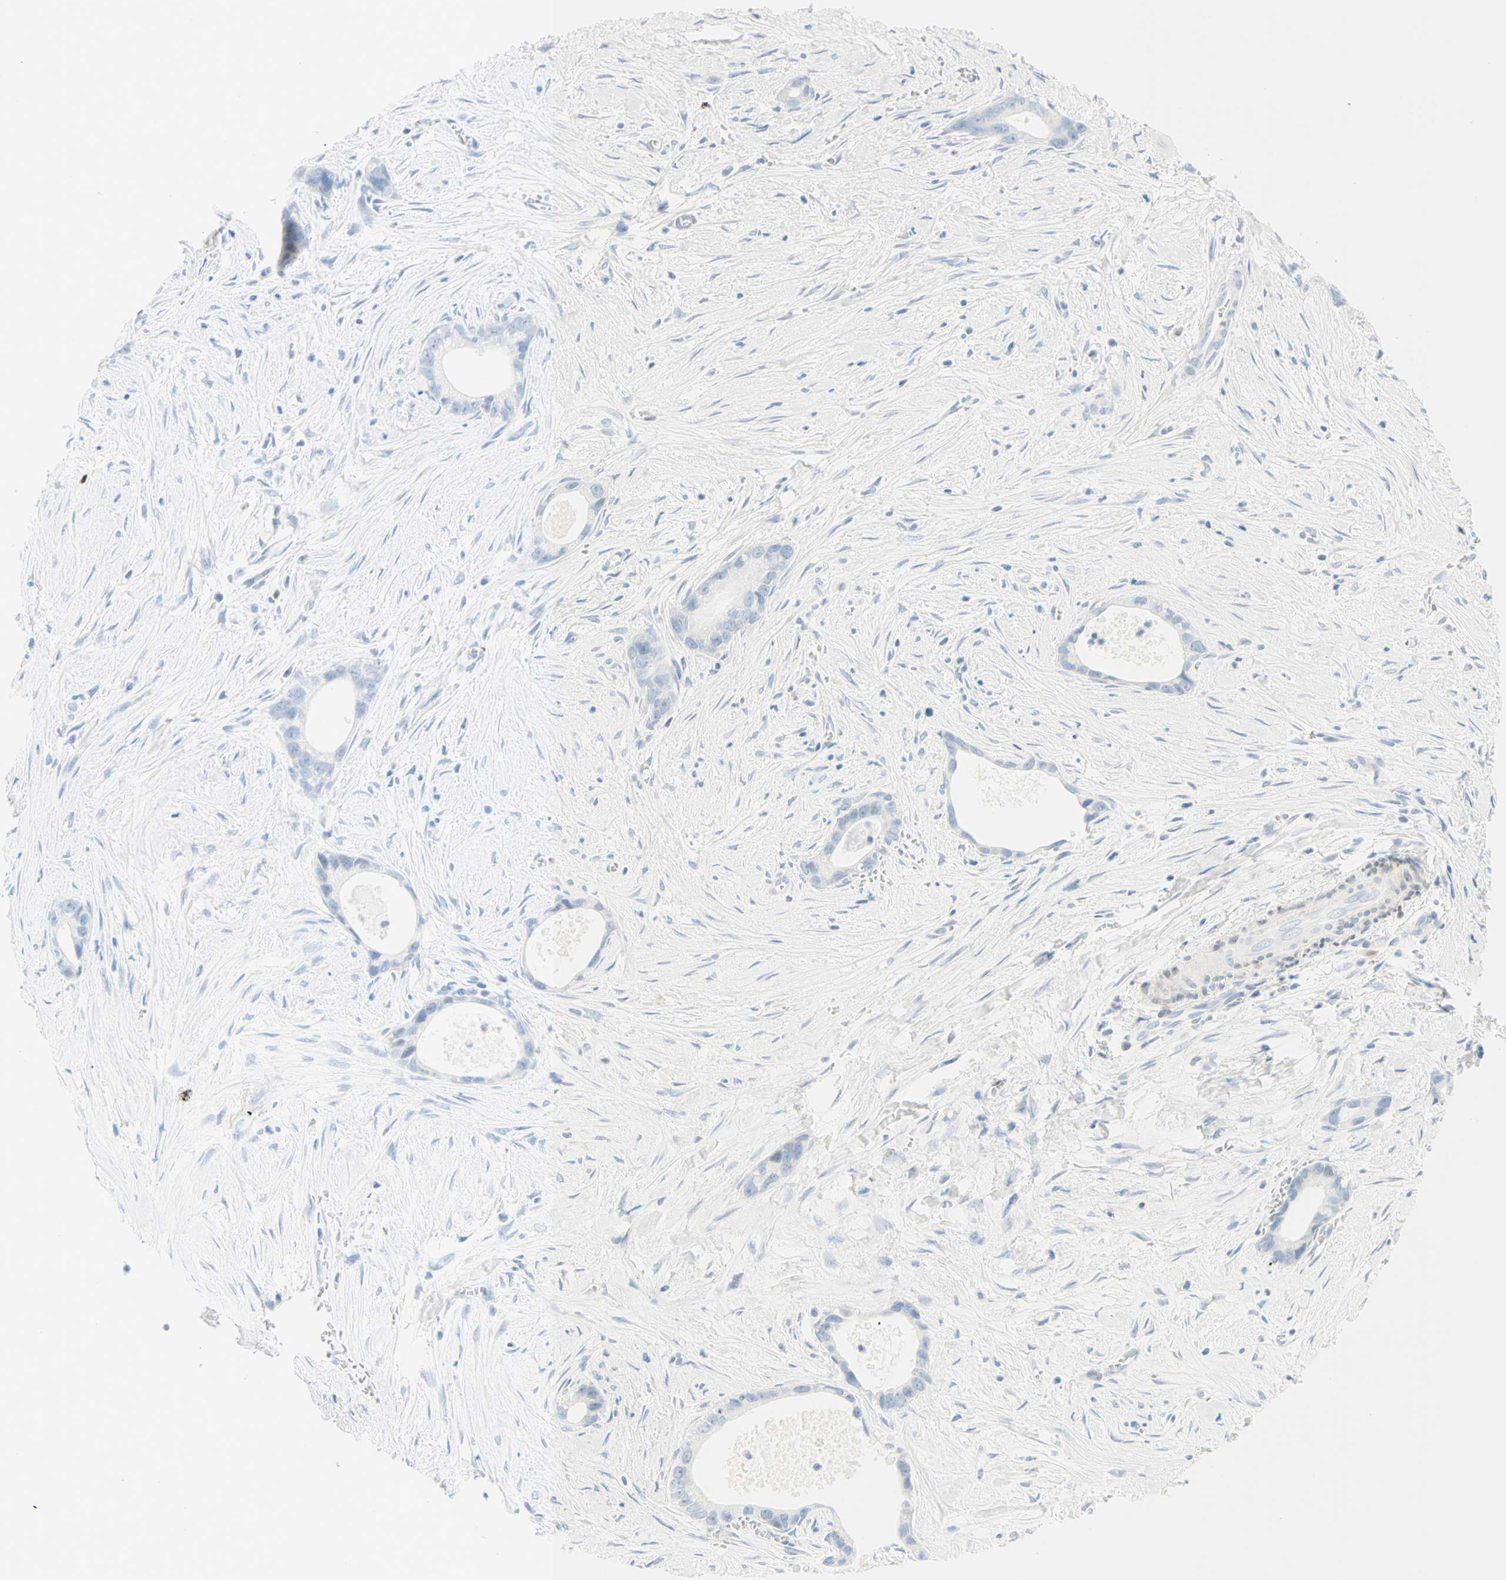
{"staining": {"intensity": "negative", "quantity": "none", "location": "none"}, "tissue": "liver cancer", "cell_type": "Tumor cells", "image_type": "cancer", "snomed": [{"axis": "morphology", "description": "Cholangiocarcinoma"}, {"axis": "topography", "description": "Liver"}], "caption": "Tumor cells show no significant protein positivity in liver cancer. (DAB immunohistochemistry (IHC) with hematoxylin counter stain).", "gene": "SELENBP1", "patient": {"sex": "female", "age": 55}}